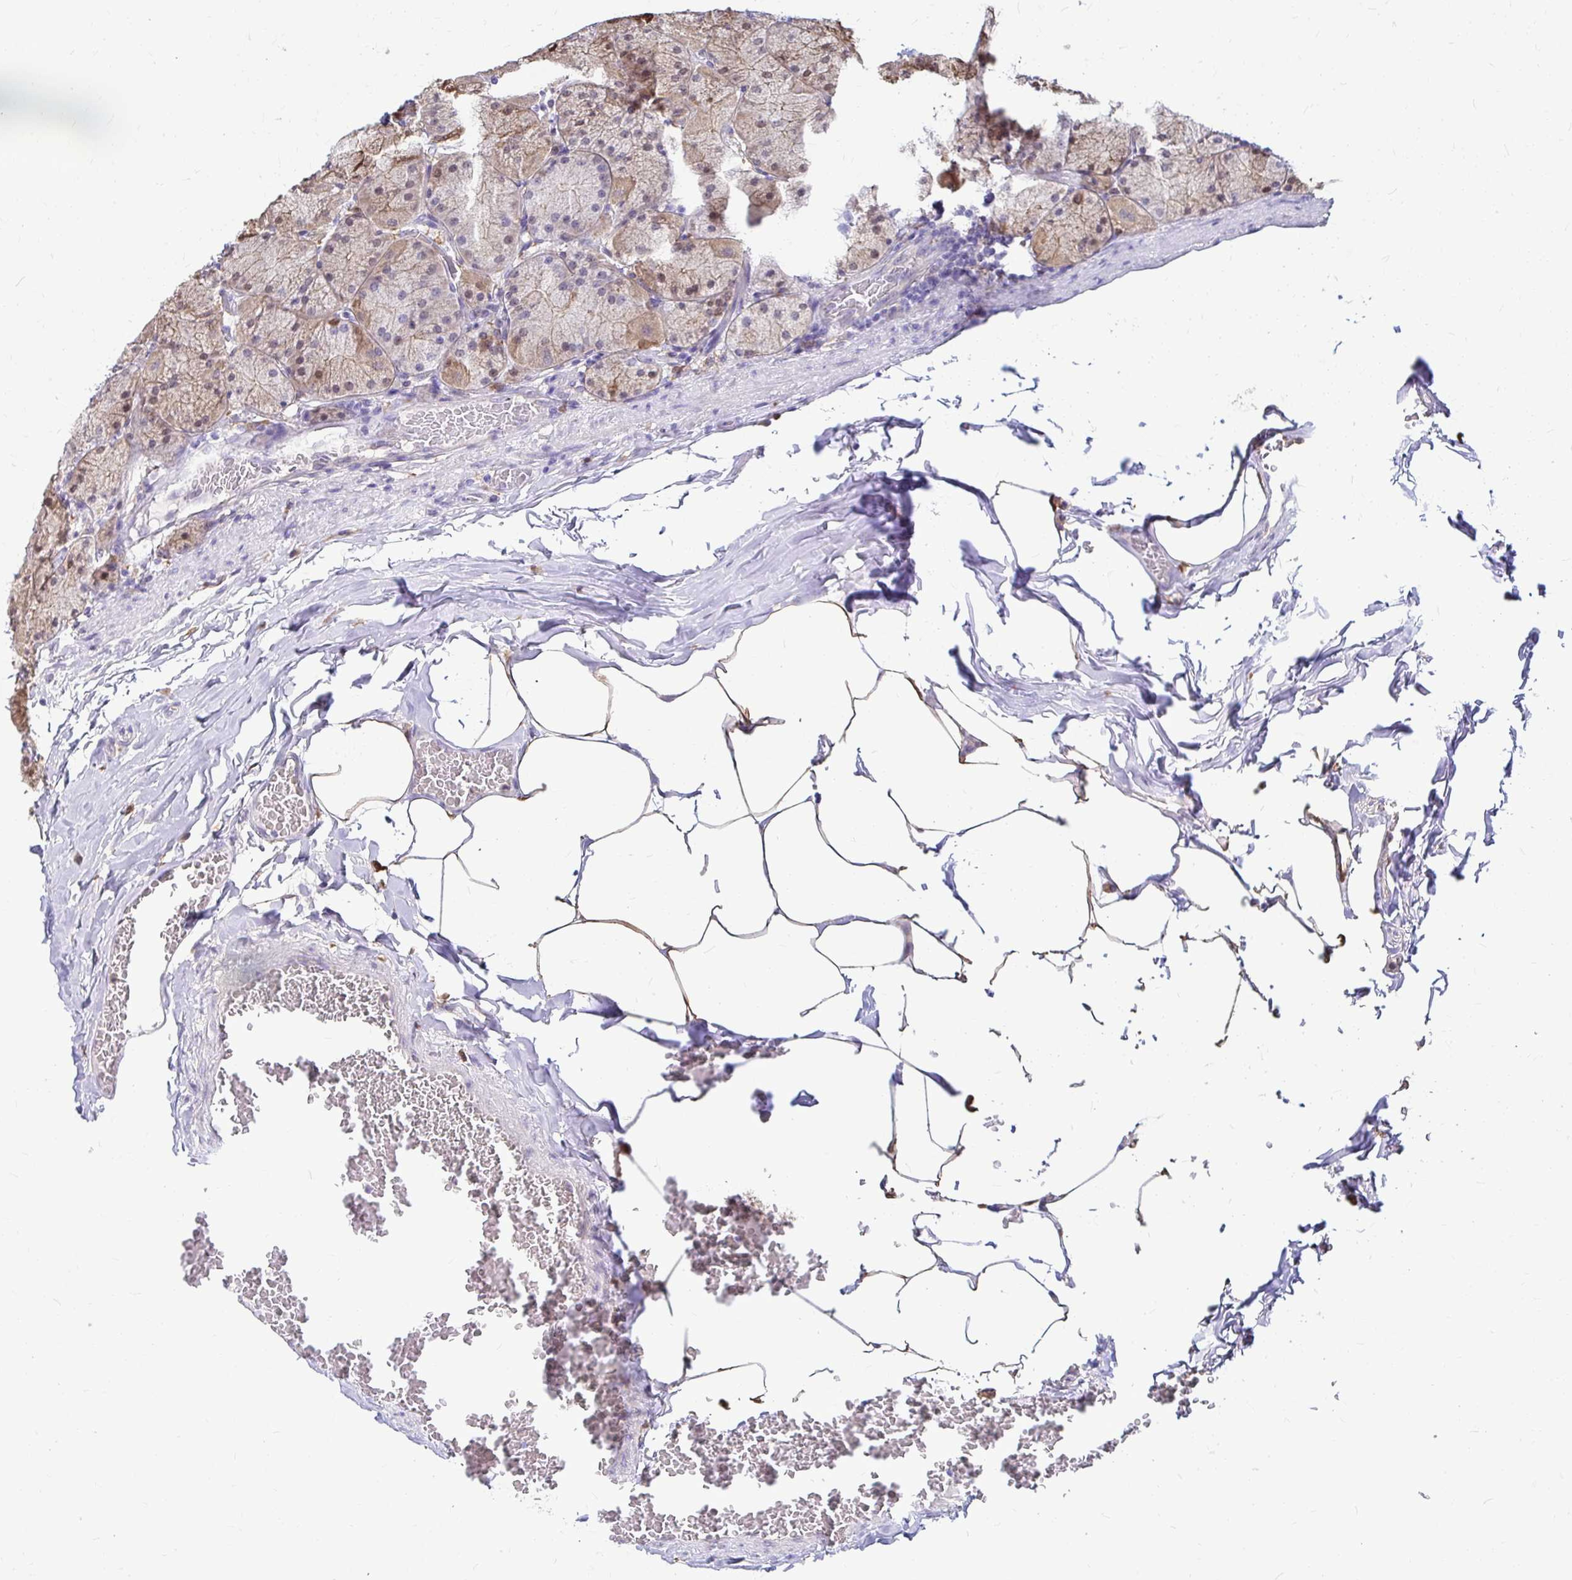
{"staining": {"intensity": "moderate", "quantity": "25%-75%", "location": "cytoplasmic/membranous,nuclear"}, "tissue": "stomach", "cell_type": "Glandular cells", "image_type": "normal", "snomed": [{"axis": "morphology", "description": "Normal tissue, NOS"}, {"axis": "topography", "description": "Stomach, upper"}], "caption": "Approximately 25%-75% of glandular cells in unremarkable human stomach demonstrate moderate cytoplasmic/membranous,nuclear protein staining as visualized by brown immunohistochemical staining.", "gene": "IDH1", "patient": {"sex": "female", "age": 56}}